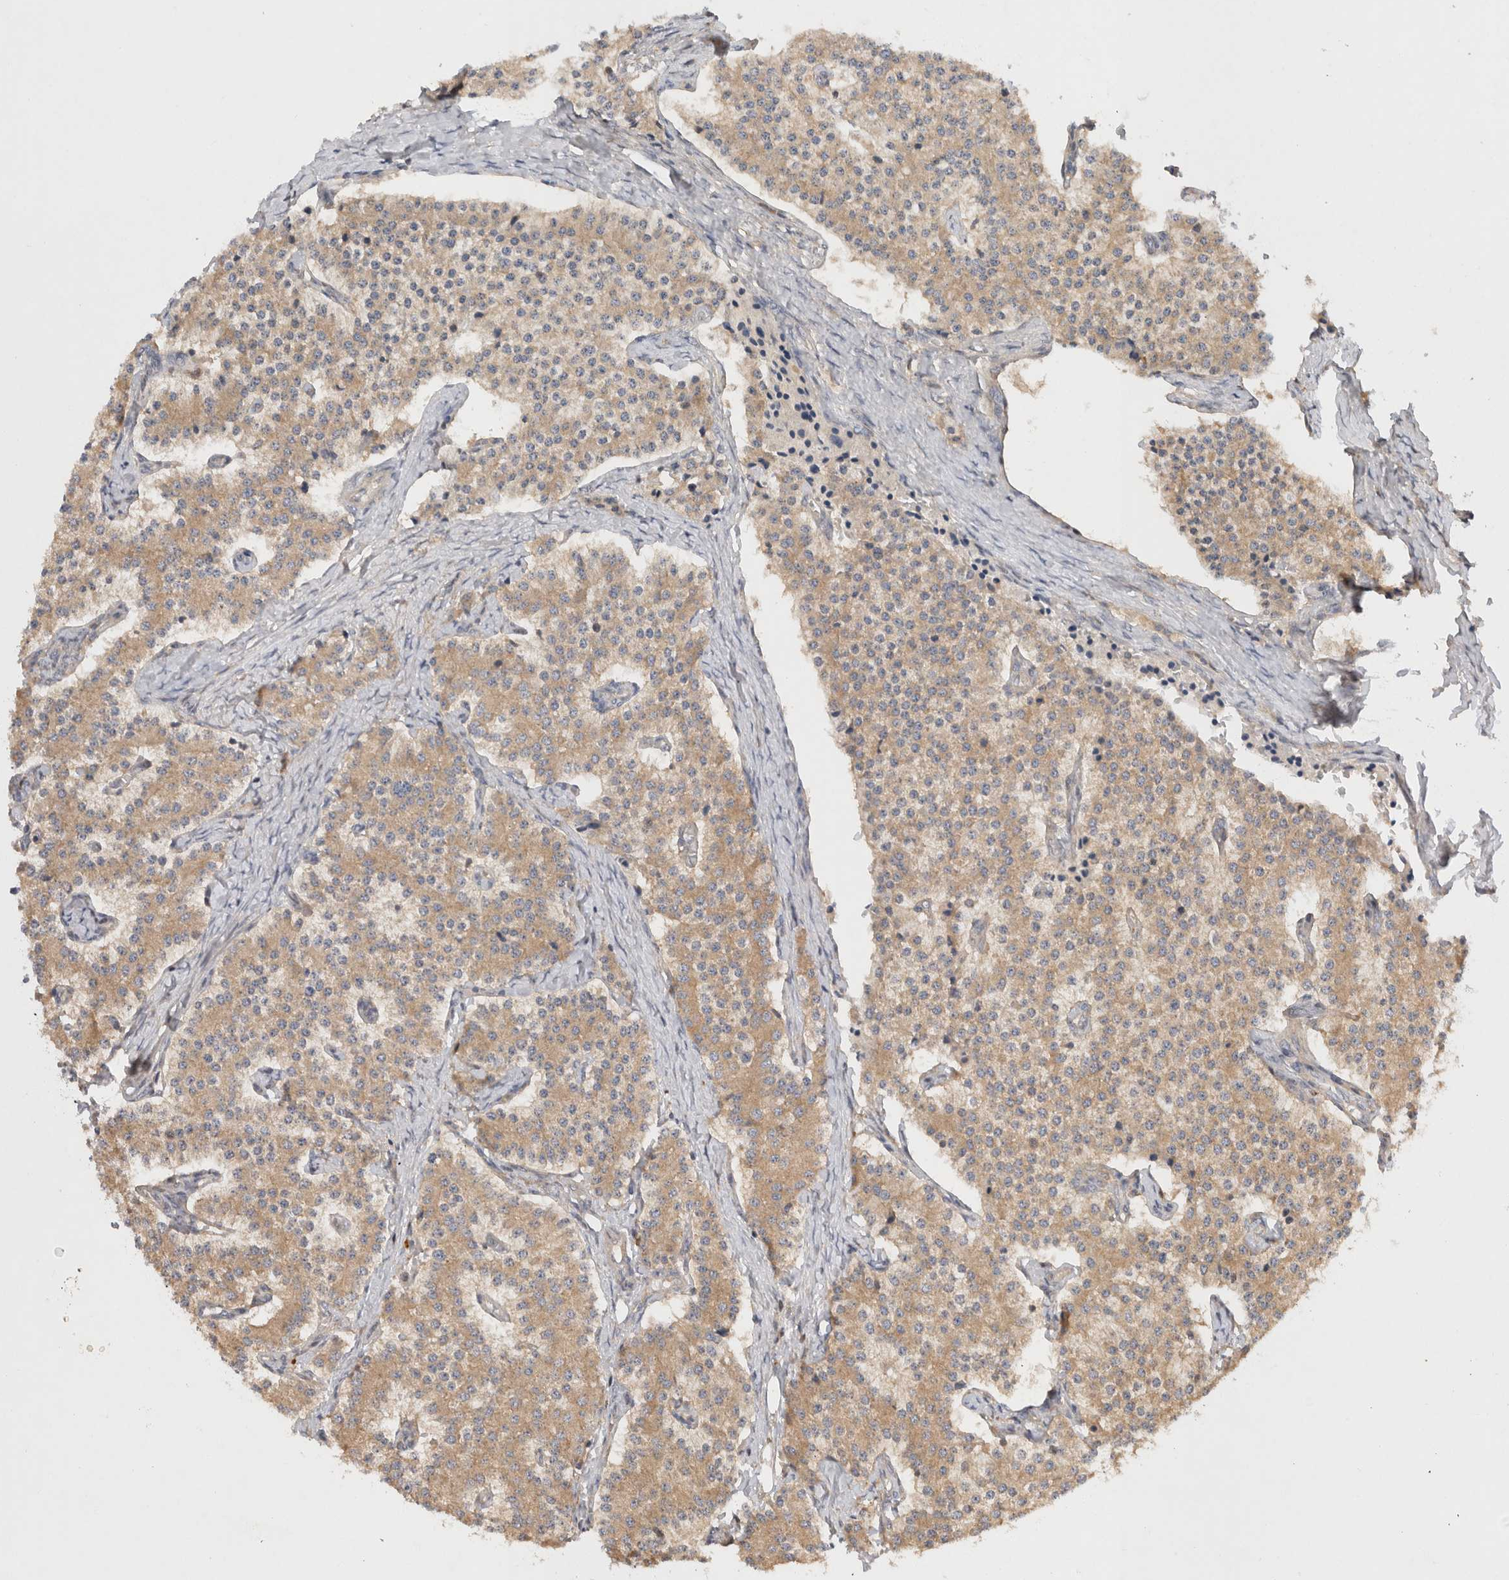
{"staining": {"intensity": "weak", "quantity": ">75%", "location": "cytoplasmic/membranous"}, "tissue": "carcinoid", "cell_type": "Tumor cells", "image_type": "cancer", "snomed": [{"axis": "morphology", "description": "Carcinoid, malignant, NOS"}, {"axis": "topography", "description": "Colon"}], "caption": "This is an image of immunohistochemistry staining of carcinoid, which shows weak expression in the cytoplasmic/membranous of tumor cells.", "gene": "HTT", "patient": {"sex": "female", "age": 52}}